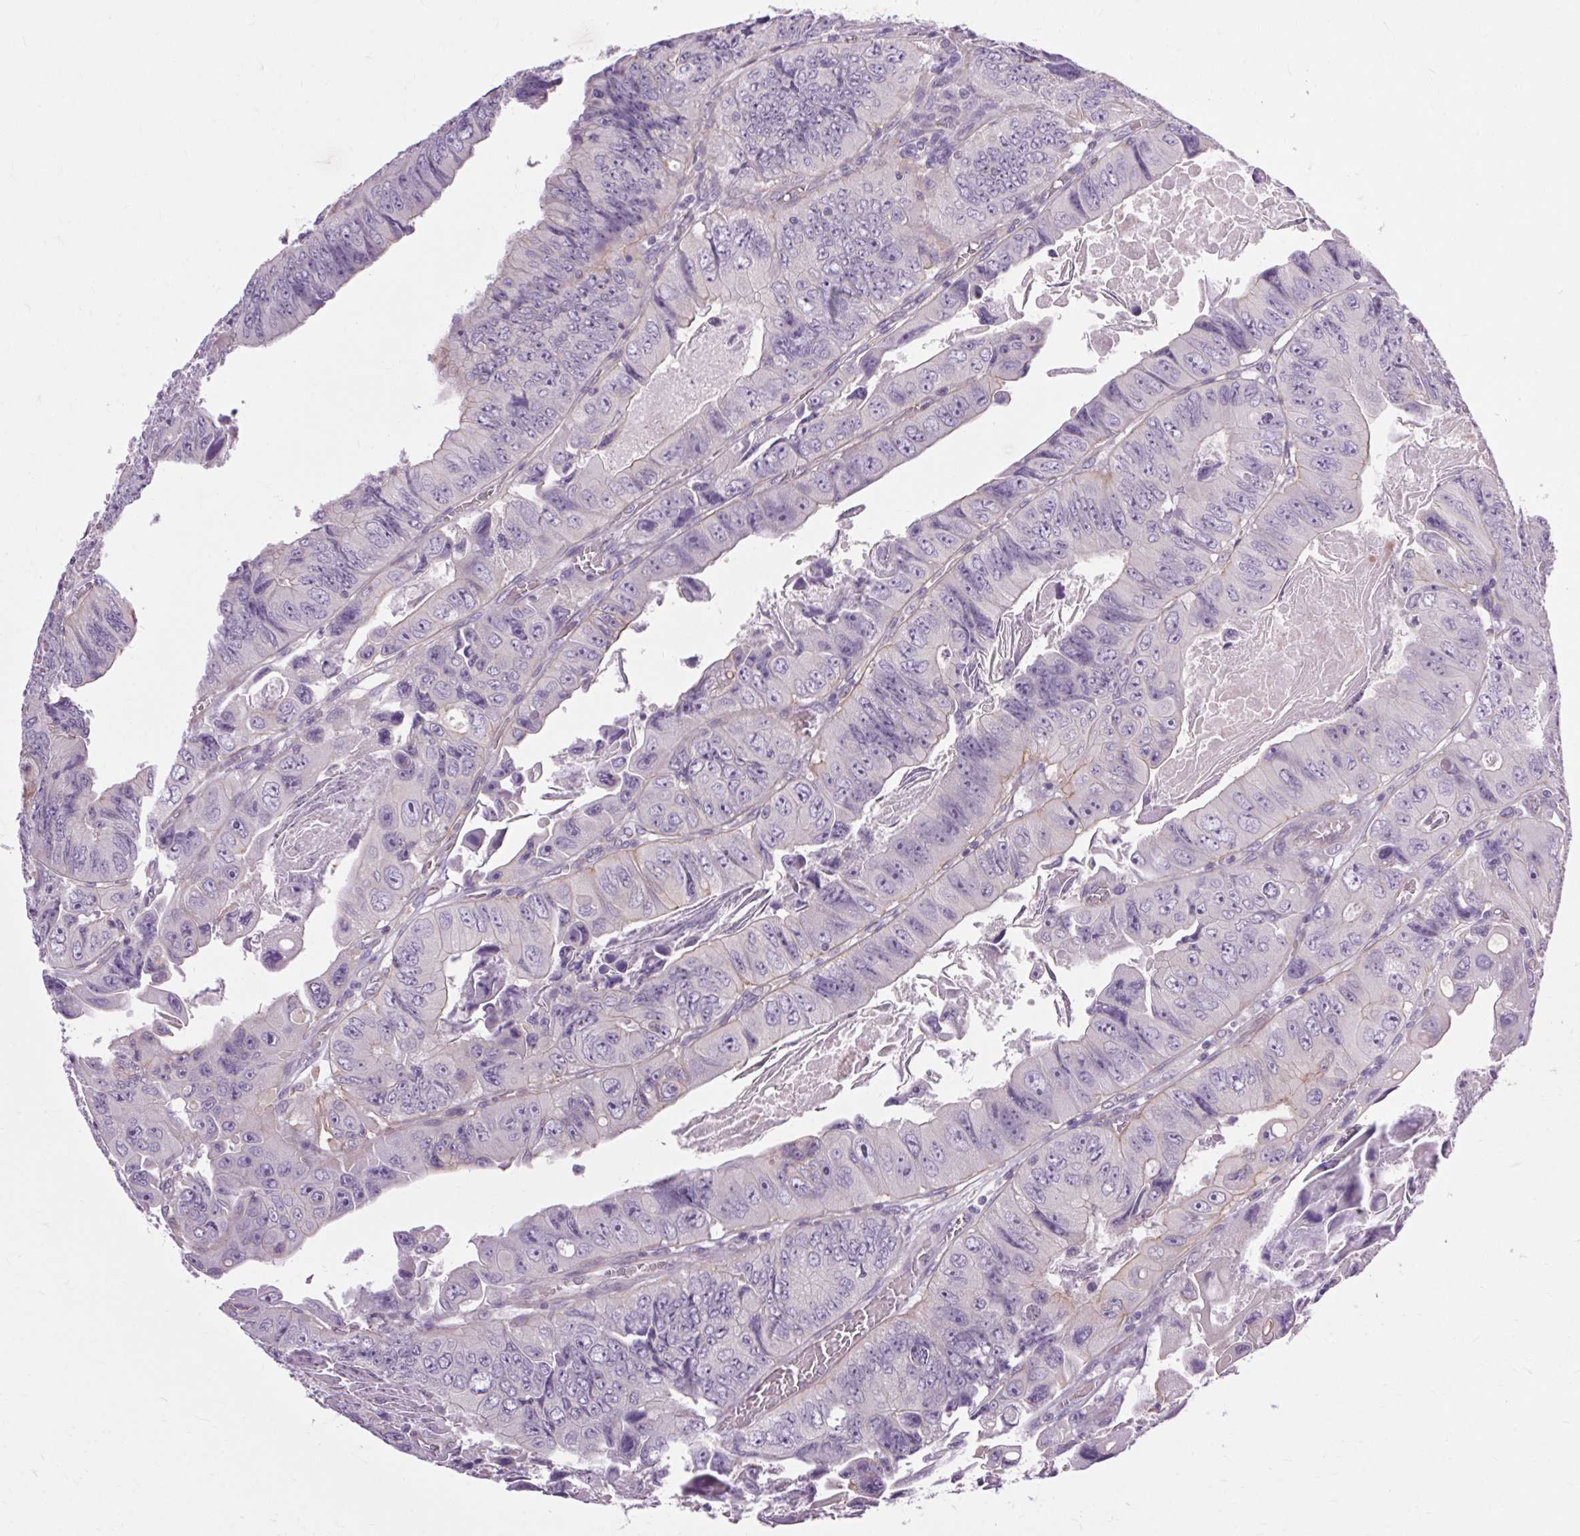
{"staining": {"intensity": "negative", "quantity": "none", "location": "none"}, "tissue": "colorectal cancer", "cell_type": "Tumor cells", "image_type": "cancer", "snomed": [{"axis": "morphology", "description": "Adenocarcinoma, NOS"}, {"axis": "topography", "description": "Colon"}], "caption": "Immunohistochemical staining of human adenocarcinoma (colorectal) reveals no significant positivity in tumor cells. The staining was performed using DAB to visualize the protein expression in brown, while the nuclei were stained in blue with hematoxylin (Magnification: 20x).", "gene": "TM6SF1", "patient": {"sex": "female", "age": 84}}